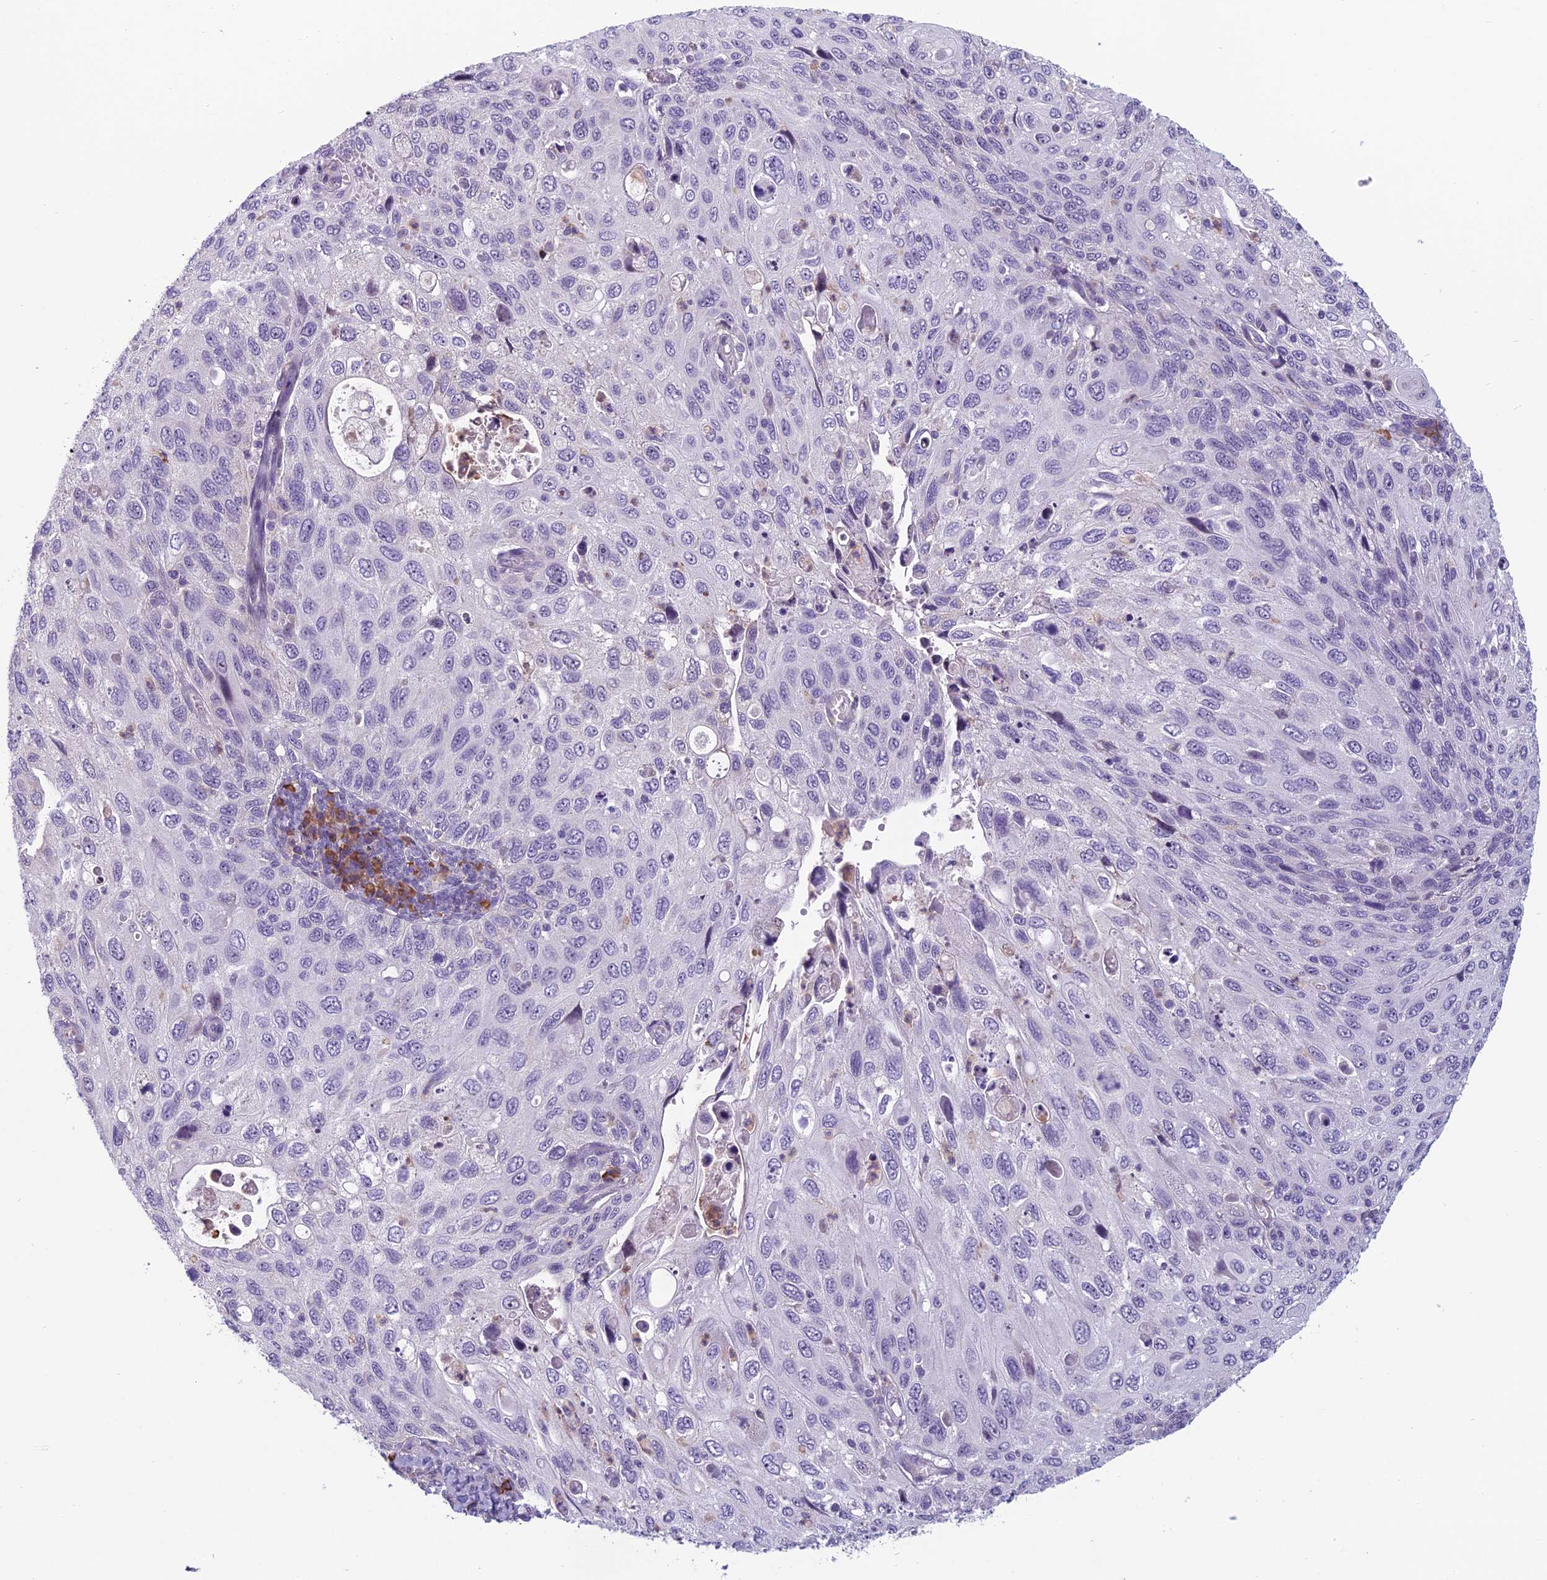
{"staining": {"intensity": "negative", "quantity": "none", "location": "none"}, "tissue": "cervical cancer", "cell_type": "Tumor cells", "image_type": "cancer", "snomed": [{"axis": "morphology", "description": "Squamous cell carcinoma, NOS"}, {"axis": "topography", "description": "Cervix"}], "caption": "Cervical squamous cell carcinoma was stained to show a protein in brown. There is no significant positivity in tumor cells. (Stains: DAB immunohistochemistry (IHC) with hematoxylin counter stain, Microscopy: brightfield microscopy at high magnification).", "gene": "NOC2L", "patient": {"sex": "female", "age": 70}}